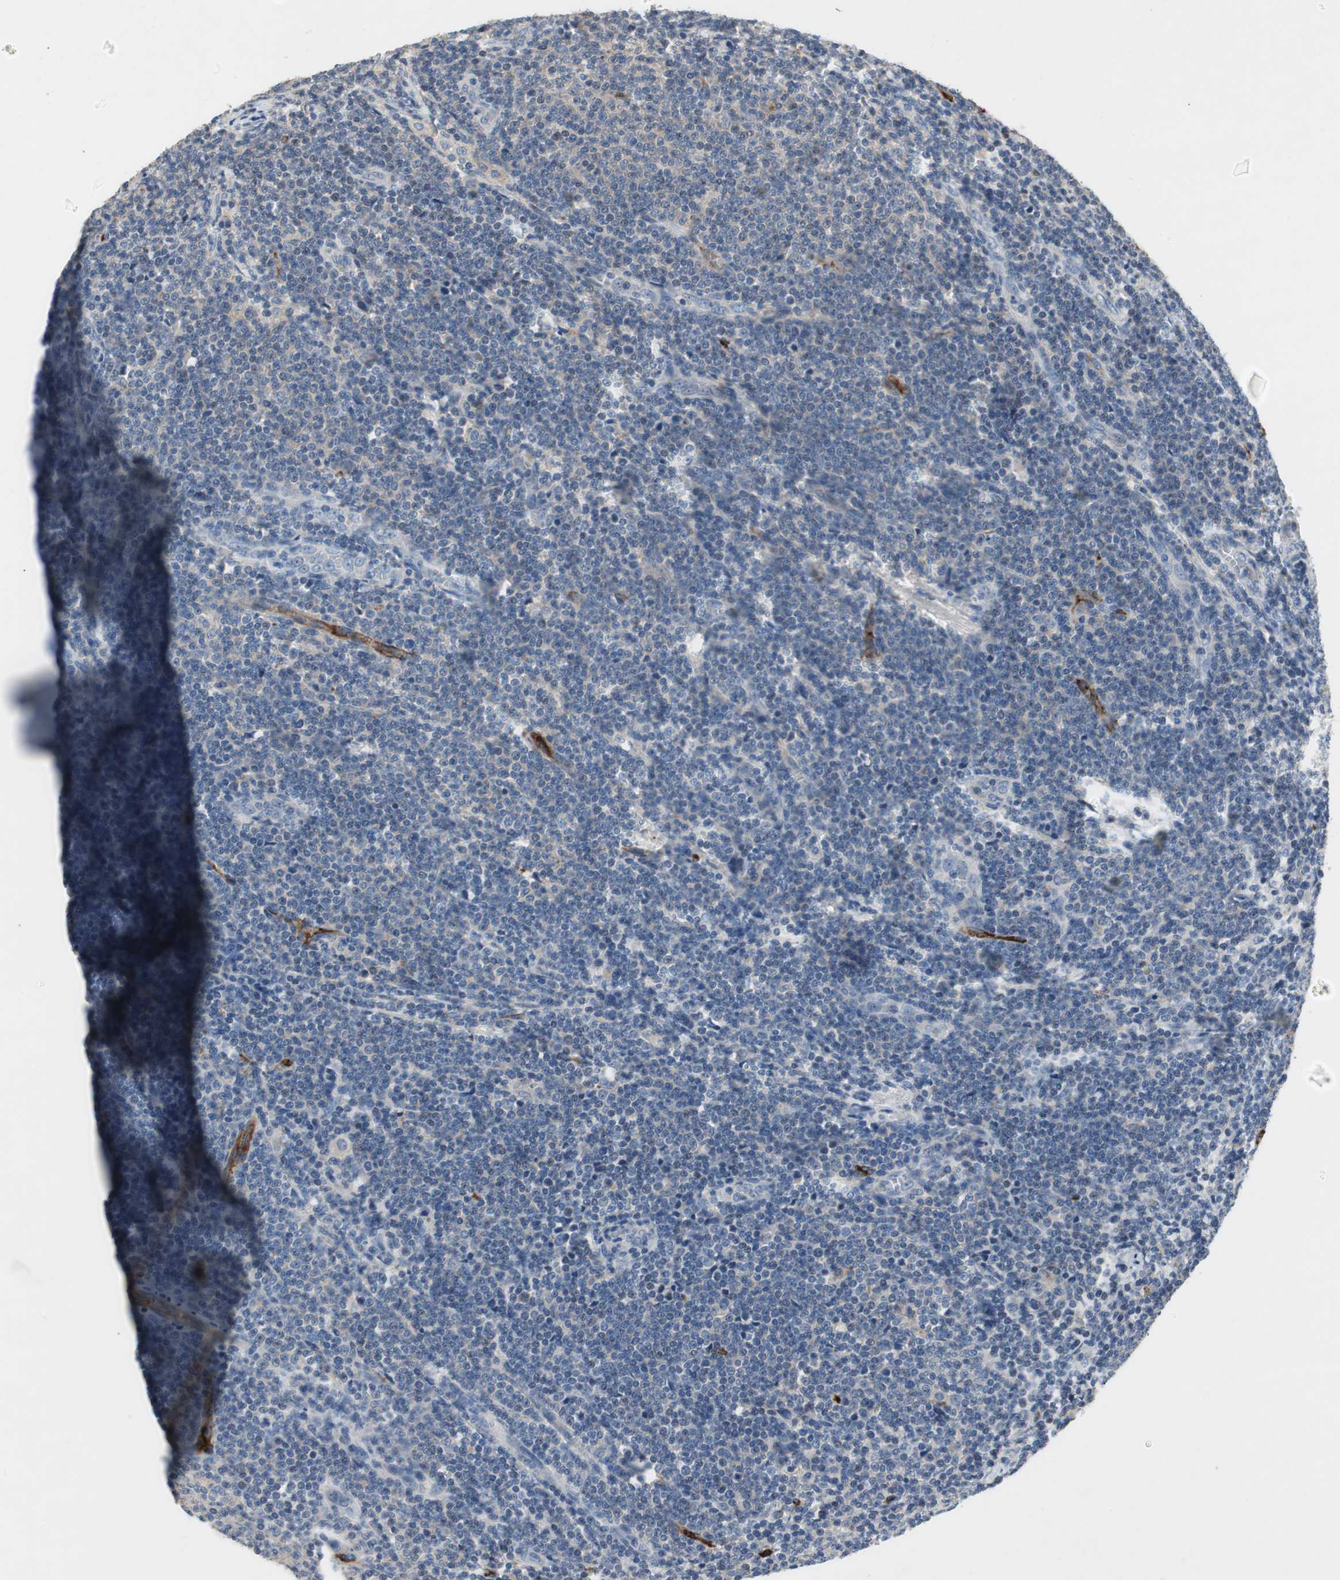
{"staining": {"intensity": "negative", "quantity": "none", "location": "none"}, "tissue": "lymphoma", "cell_type": "Tumor cells", "image_type": "cancer", "snomed": [{"axis": "morphology", "description": "Malignant lymphoma, non-Hodgkin's type, Low grade"}, {"axis": "topography", "description": "Lymph node"}], "caption": "The IHC histopathology image has no significant positivity in tumor cells of lymphoma tissue. (Brightfield microscopy of DAB (3,3'-diaminobenzidine) immunohistochemistry at high magnification).", "gene": "ALPL", "patient": {"sex": "male", "age": 66}}